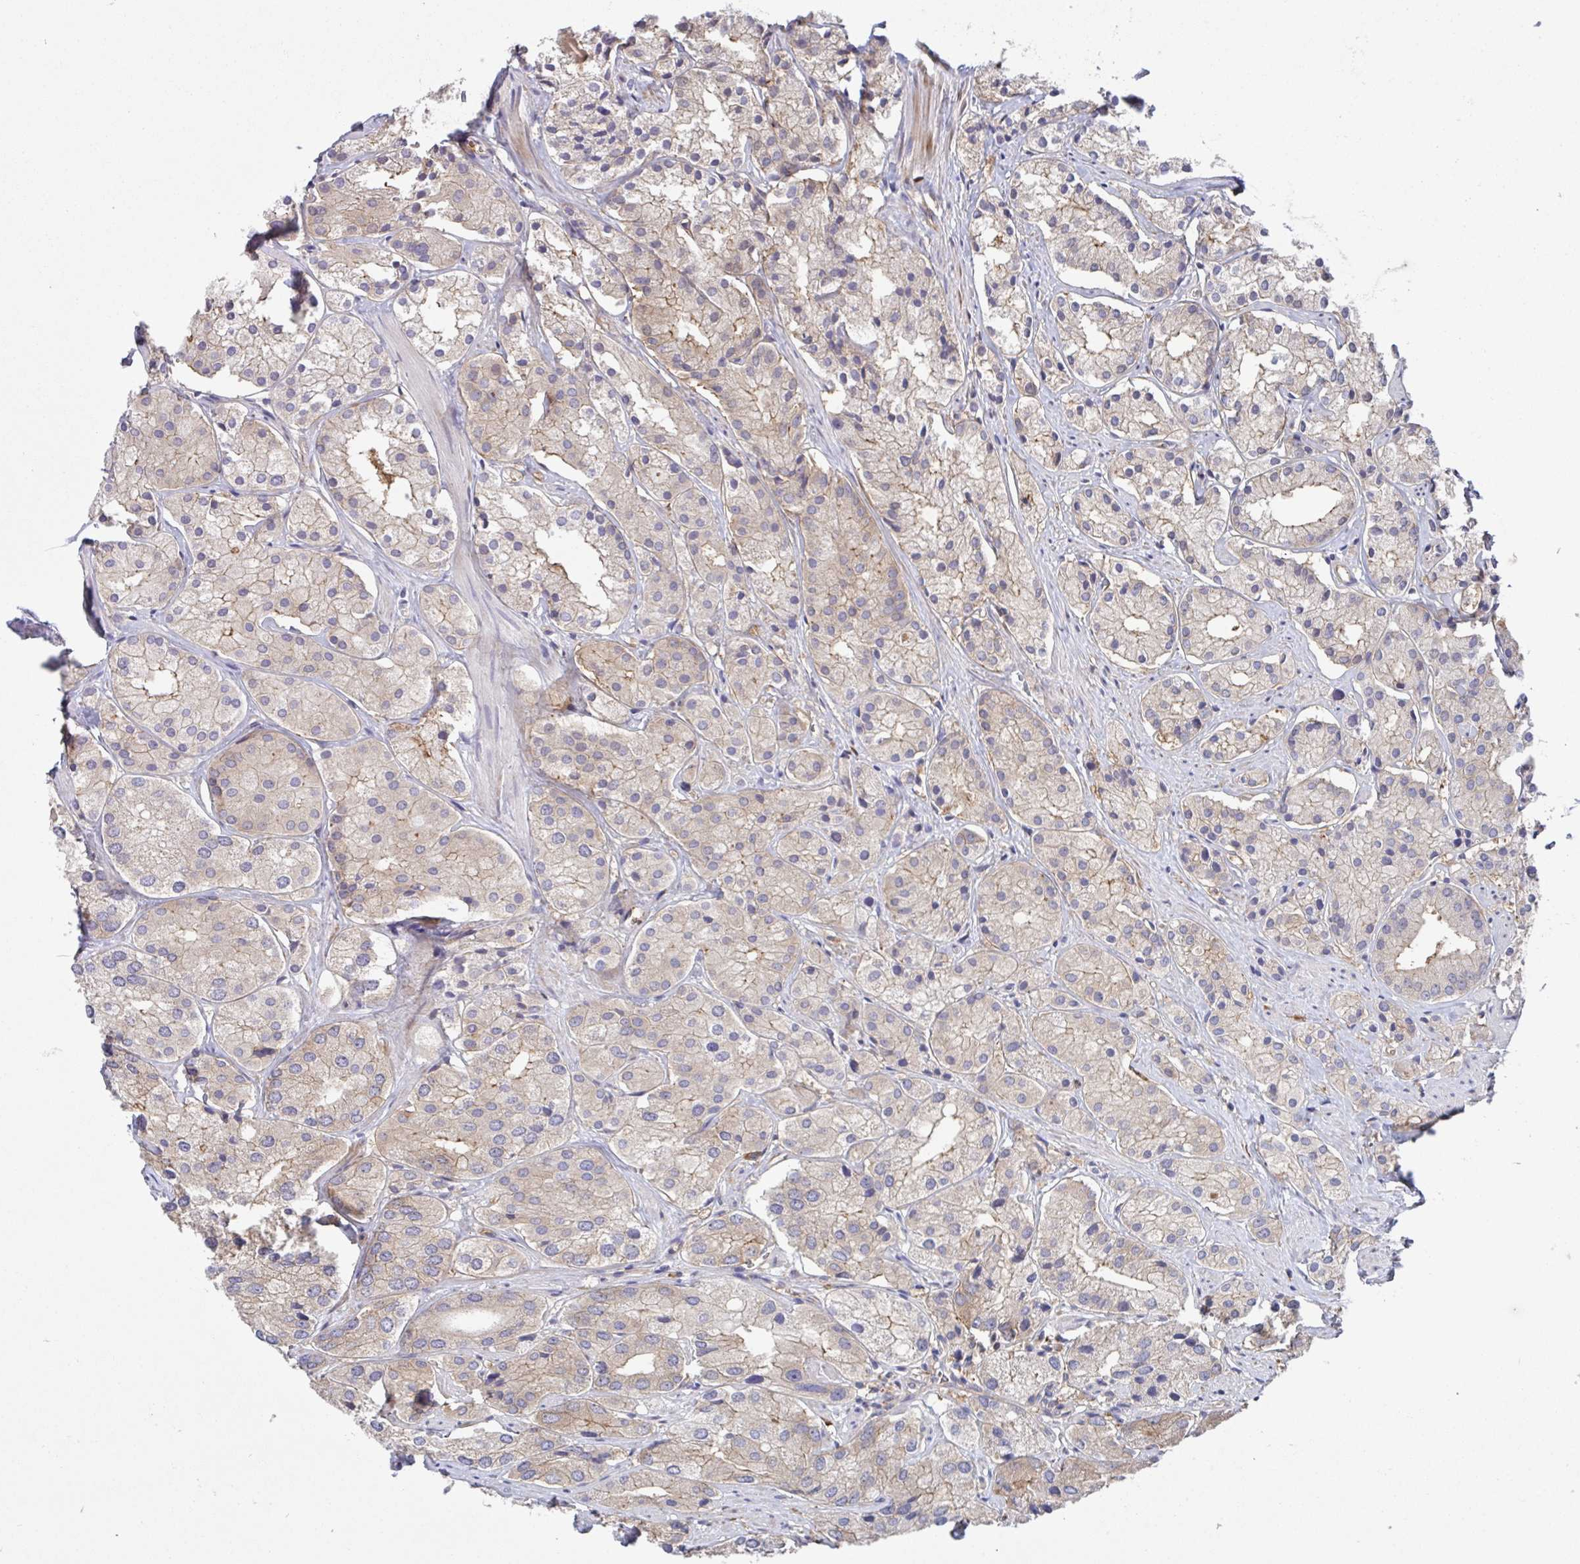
{"staining": {"intensity": "moderate", "quantity": "25%-75%", "location": "cytoplasmic/membranous"}, "tissue": "prostate cancer", "cell_type": "Tumor cells", "image_type": "cancer", "snomed": [{"axis": "morphology", "description": "Adenocarcinoma, Low grade"}, {"axis": "topography", "description": "Prostate"}], "caption": "About 25%-75% of tumor cells in prostate cancer demonstrate moderate cytoplasmic/membranous protein positivity as visualized by brown immunohistochemical staining.", "gene": "YARS2", "patient": {"sex": "male", "age": 69}}